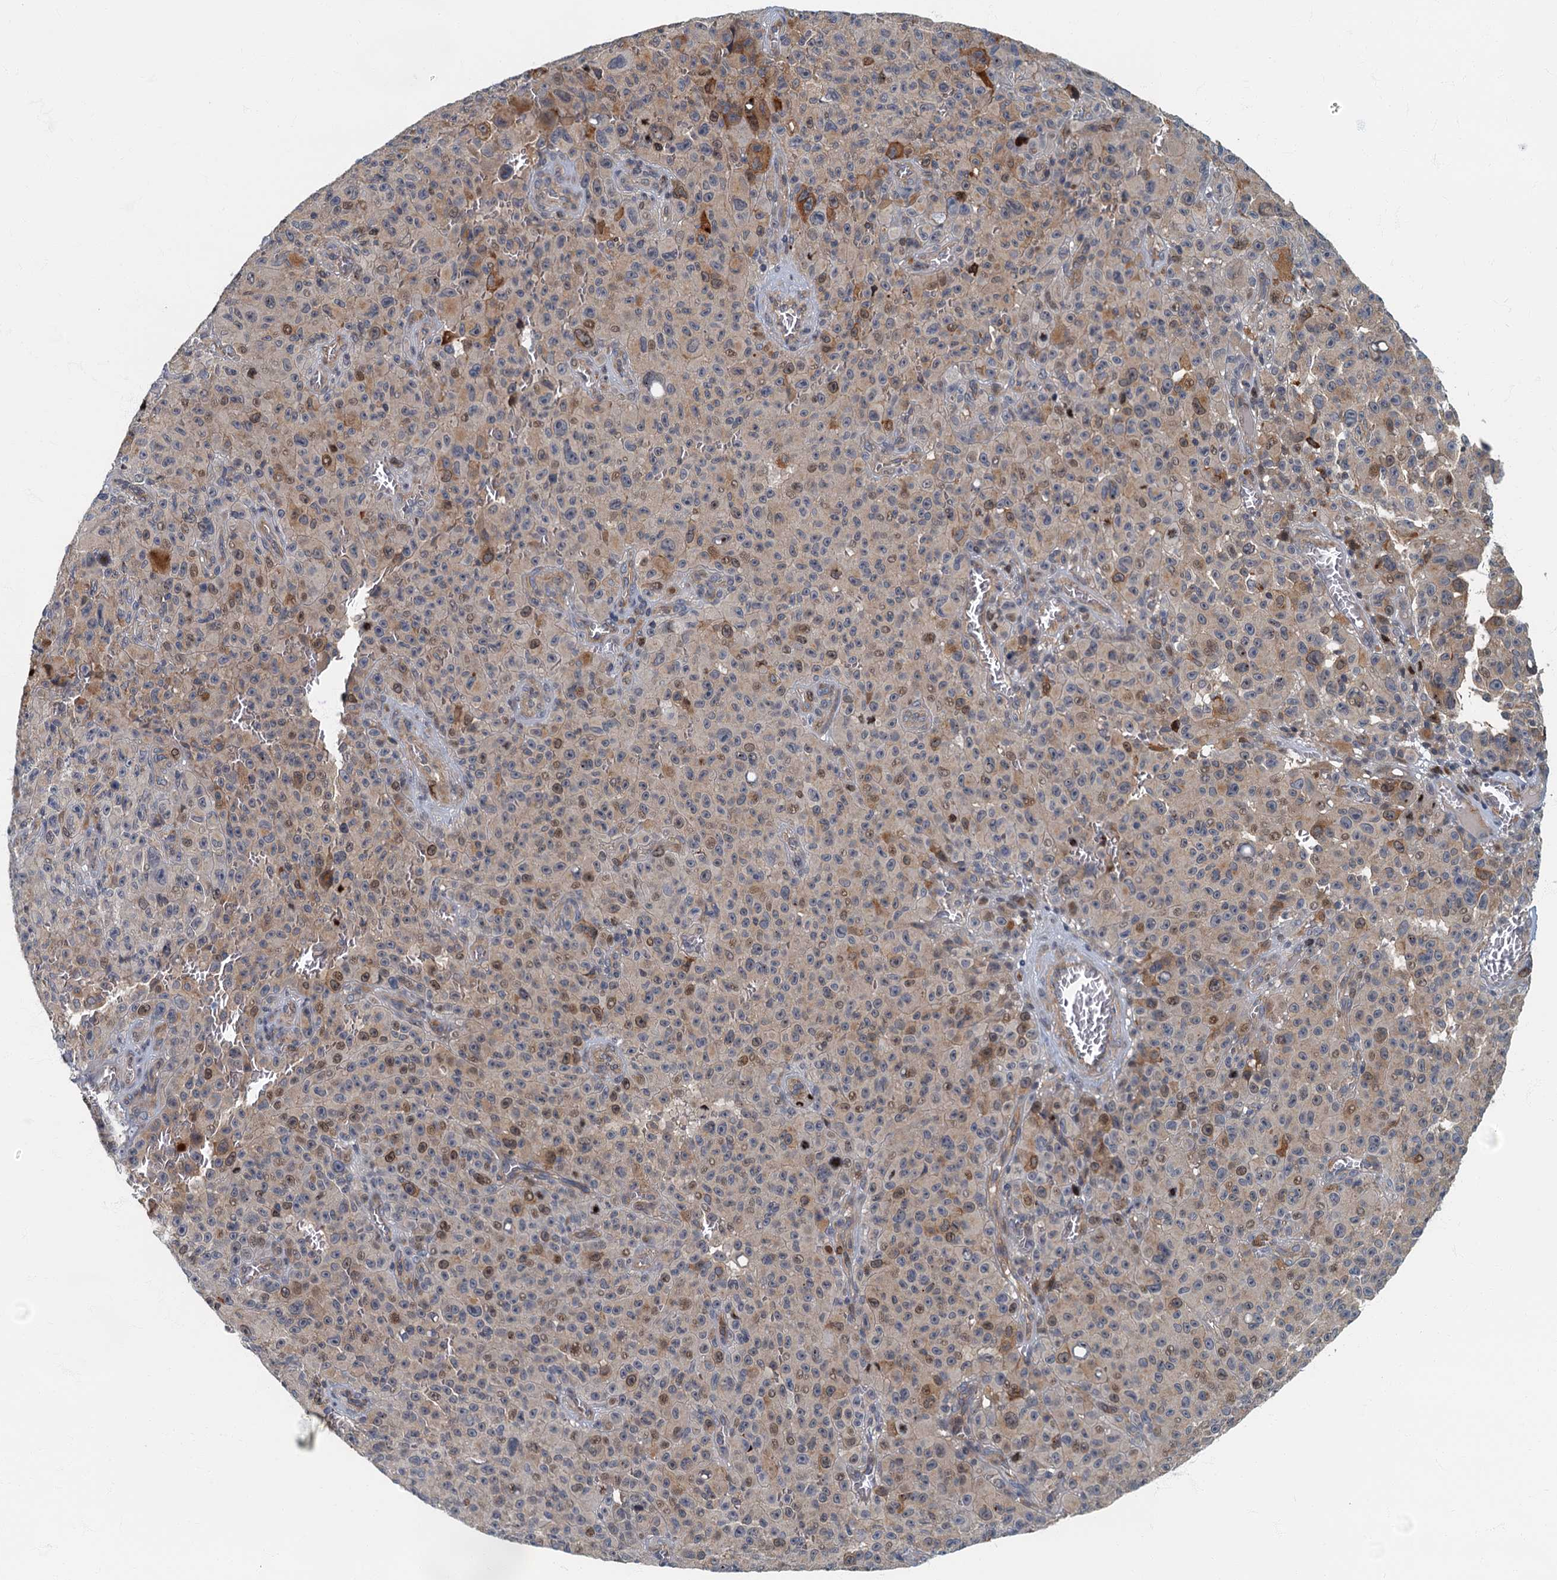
{"staining": {"intensity": "moderate", "quantity": "<25%", "location": "cytoplasmic/membranous,nuclear"}, "tissue": "melanoma", "cell_type": "Tumor cells", "image_type": "cancer", "snomed": [{"axis": "morphology", "description": "Malignant melanoma, NOS"}, {"axis": "topography", "description": "Skin"}], "caption": "Human malignant melanoma stained with a protein marker demonstrates moderate staining in tumor cells.", "gene": "CKAP2L", "patient": {"sex": "female", "age": 82}}